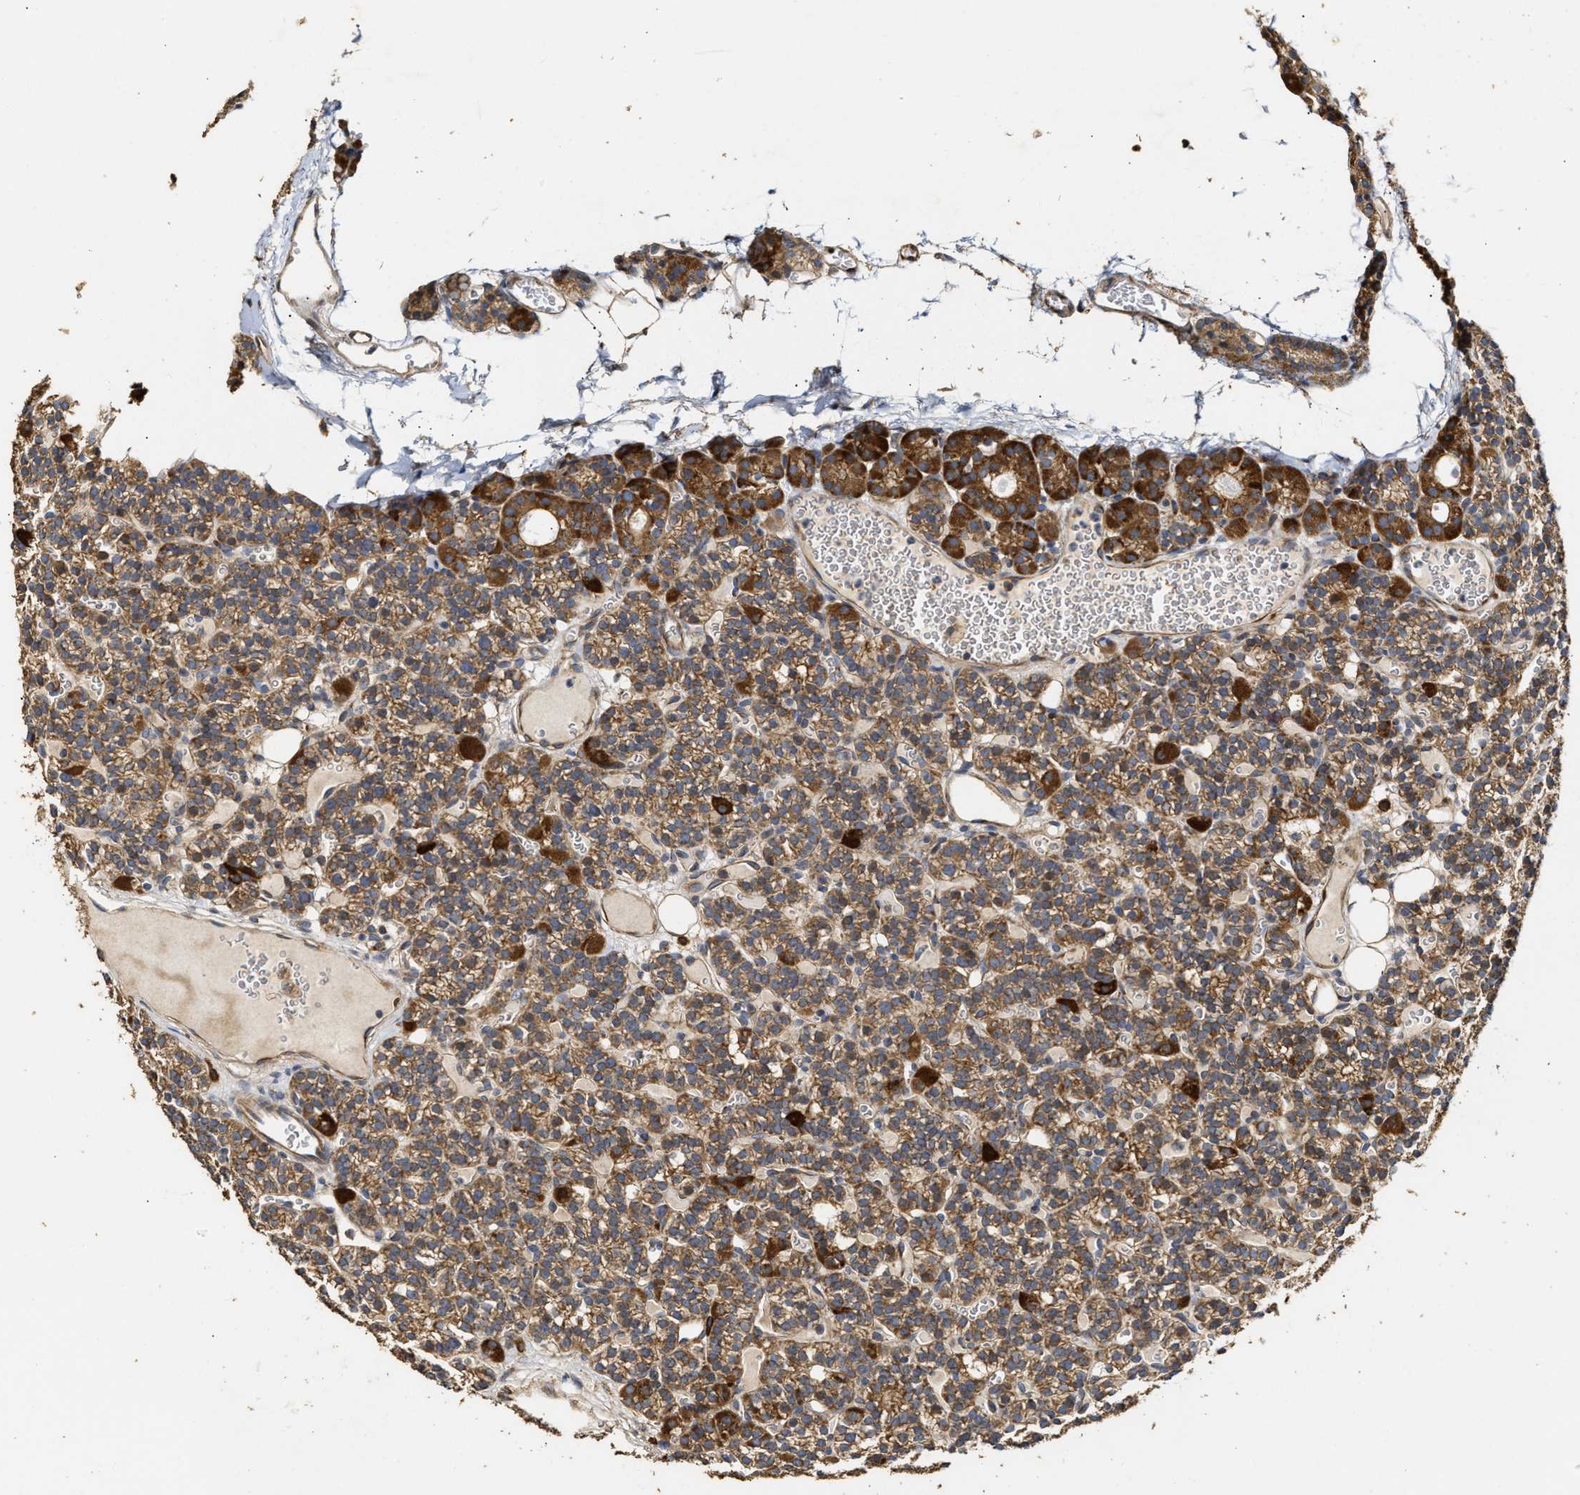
{"staining": {"intensity": "moderate", "quantity": ">75%", "location": "cytoplasmic/membranous"}, "tissue": "parathyroid gland", "cell_type": "Glandular cells", "image_type": "normal", "snomed": [{"axis": "morphology", "description": "Normal tissue, NOS"}, {"axis": "morphology", "description": "Adenoma, NOS"}, {"axis": "topography", "description": "Parathyroid gland"}], "caption": "Protein staining of unremarkable parathyroid gland reveals moderate cytoplasmic/membranous expression in about >75% of glandular cells.", "gene": "NAV1", "patient": {"sex": "female", "age": 58}}